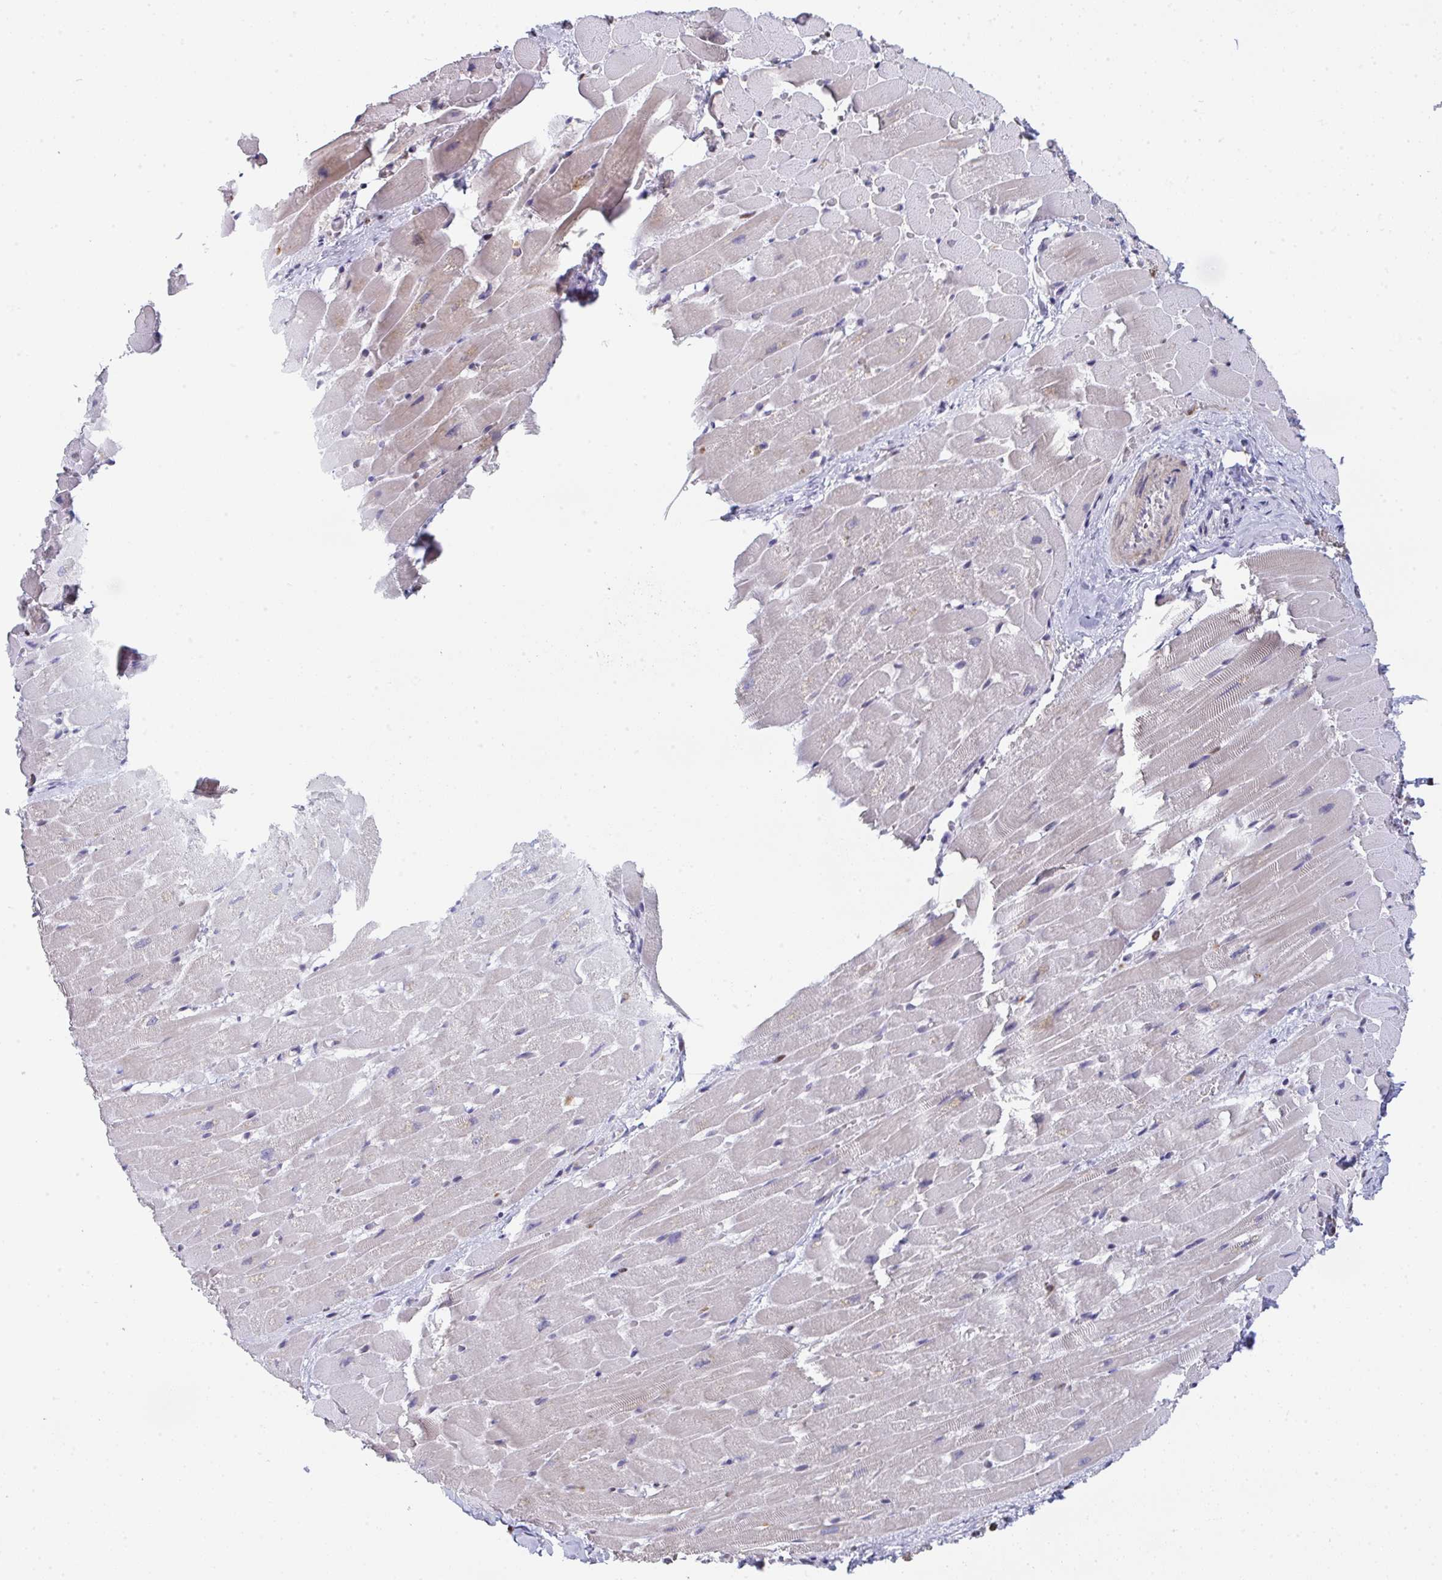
{"staining": {"intensity": "negative", "quantity": "none", "location": "none"}, "tissue": "heart muscle", "cell_type": "Cardiomyocytes", "image_type": "normal", "snomed": [{"axis": "morphology", "description": "Normal tissue, NOS"}, {"axis": "topography", "description": "Heart"}], "caption": "This is an IHC image of unremarkable human heart muscle. There is no positivity in cardiomyocytes.", "gene": "JDP2", "patient": {"sex": "male", "age": 37}}